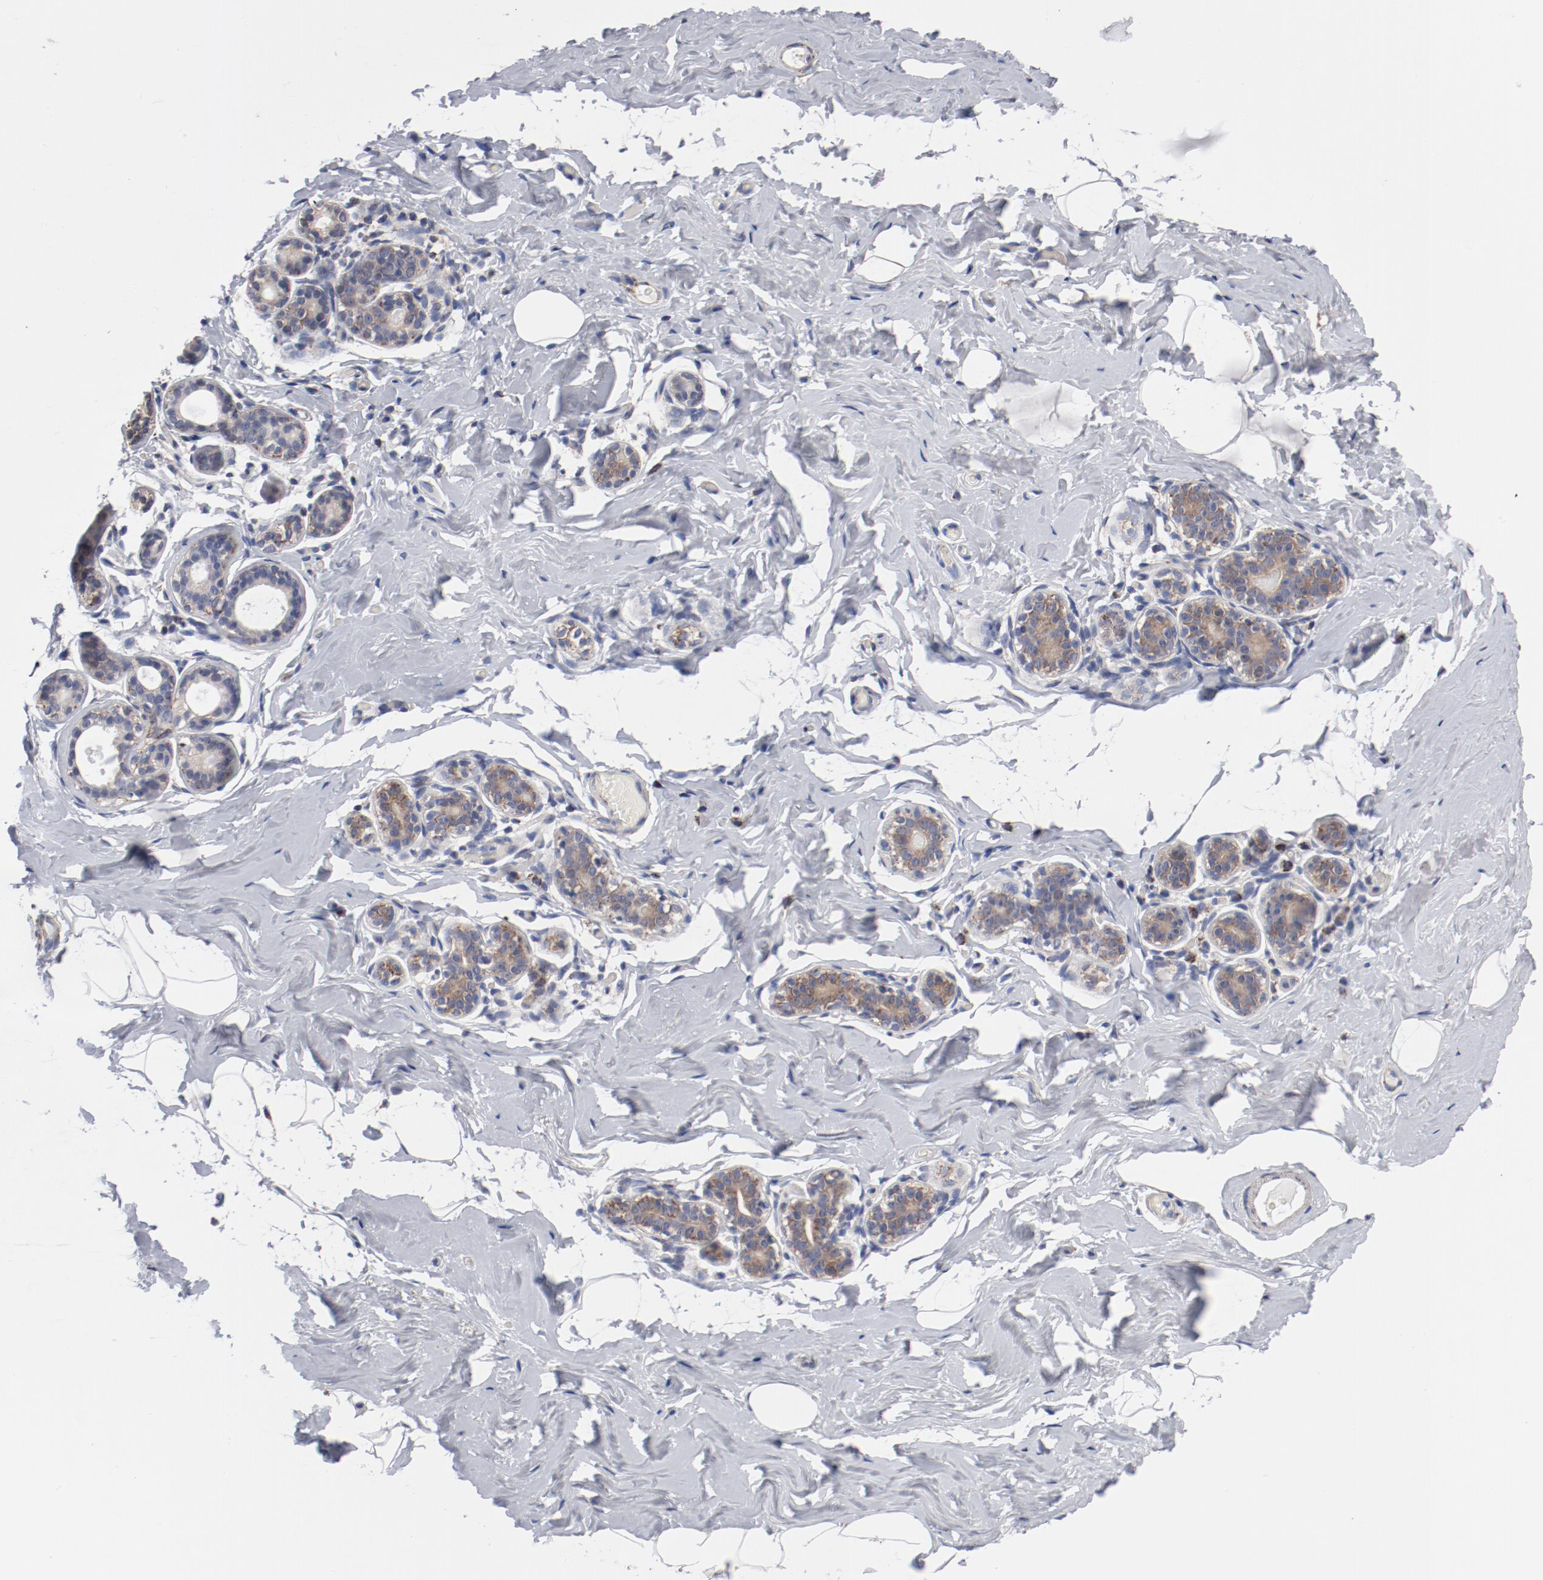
{"staining": {"intensity": "negative", "quantity": "none", "location": "none"}, "tissue": "breast", "cell_type": "Adipocytes", "image_type": "normal", "snomed": [{"axis": "morphology", "description": "Normal tissue, NOS"}, {"axis": "topography", "description": "Breast"}, {"axis": "topography", "description": "Soft tissue"}], "caption": "Histopathology image shows no significant protein positivity in adipocytes of benign breast.", "gene": "NDUFV2", "patient": {"sex": "female", "age": 75}}